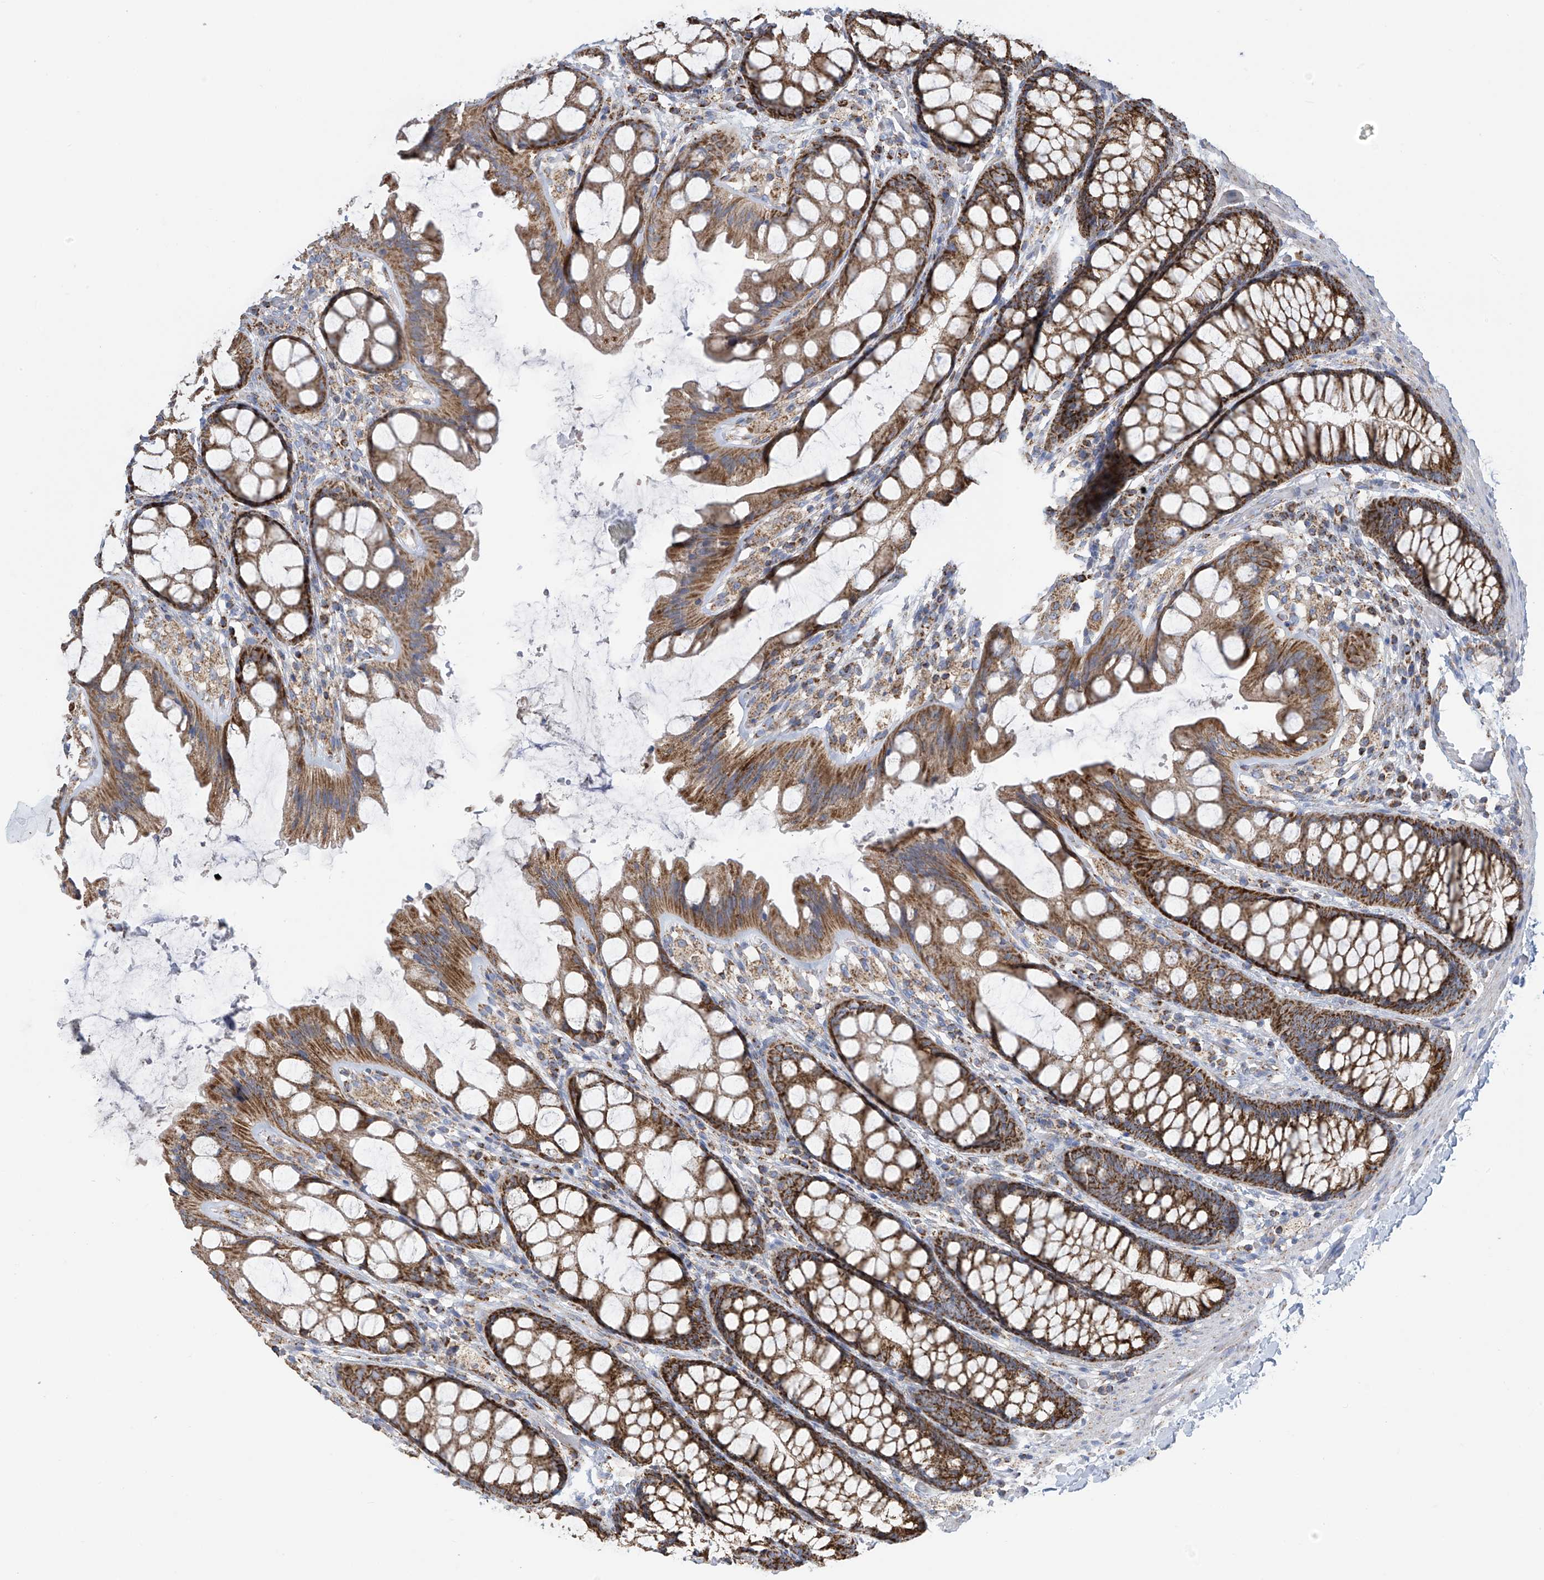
{"staining": {"intensity": "moderate", "quantity": "25%-75%", "location": "cytoplasmic/membranous"}, "tissue": "colon", "cell_type": "Endothelial cells", "image_type": "normal", "snomed": [{"axis": "morphology", "description": "Normal tissue, NOS"}, {"axis": "topography", "description": "Colon"}], "caption": "Protein expression analysis of benign colon displays moderate cytoplasmic/membranous expression in about 25%-75% of endothelial cells. (IHC, brightfield microscopy, high magnification).", "gene": "PNPT1", "patient": {"sex": "male", "age": 47}}